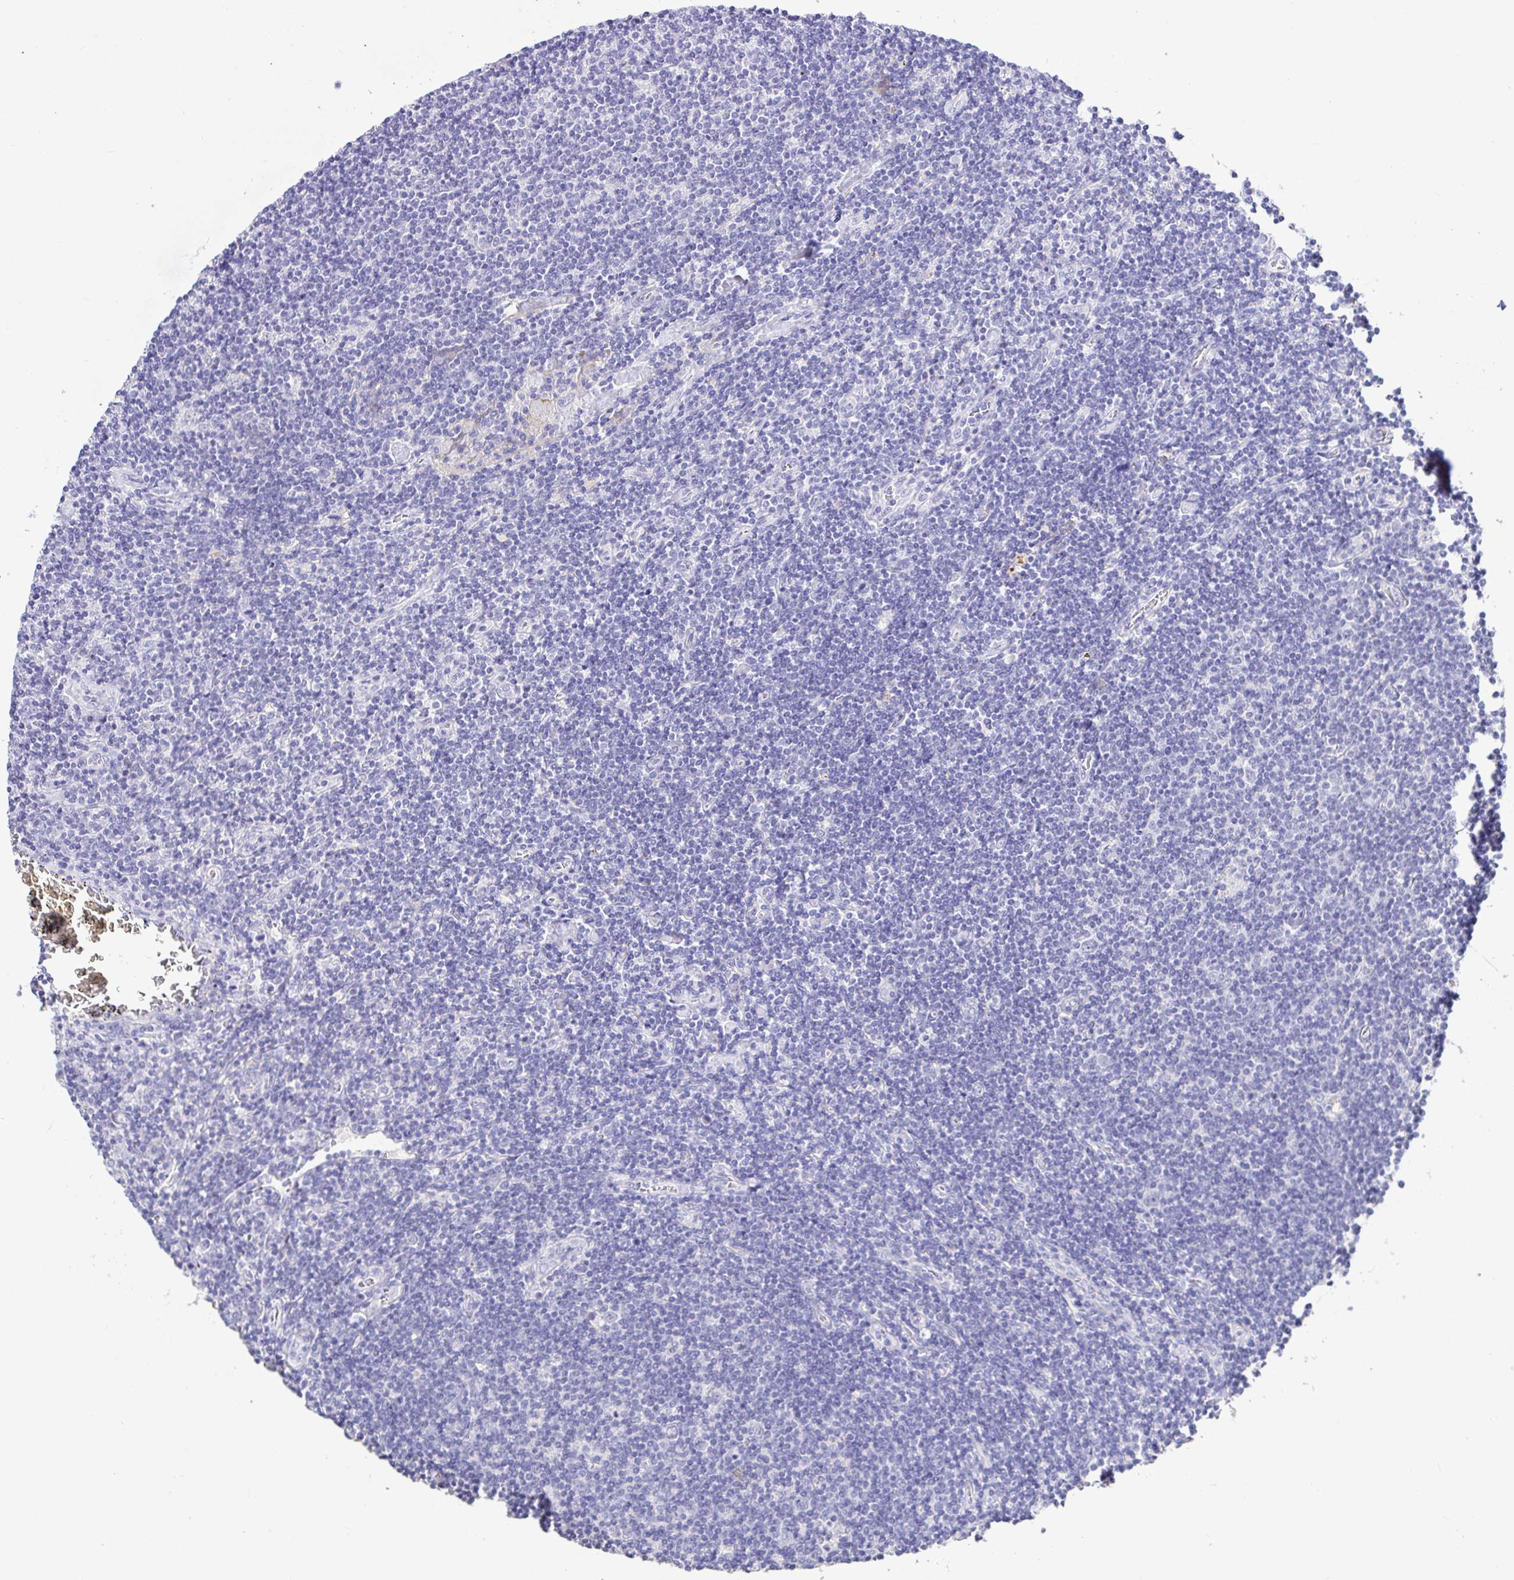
{"staining": {"intensity": "negative", "quantity": "none", "location": "none"}, "tissue": "lymphoma", "cell_type": "Tumor cells", "image_type": "cancer", "snomed": [{"axis": "morphology", "description": "Hodgkin's disease, NOS"}, {"axis": "topography", "description": "Lymph node"}], "caption": "This is an immunohistochemistry (IHC) micrograph of human Hodgkin's disease. There is no expression in tumor cells.", "gene": "CDO1", "patient": {"sex": "male", "age": 40}}